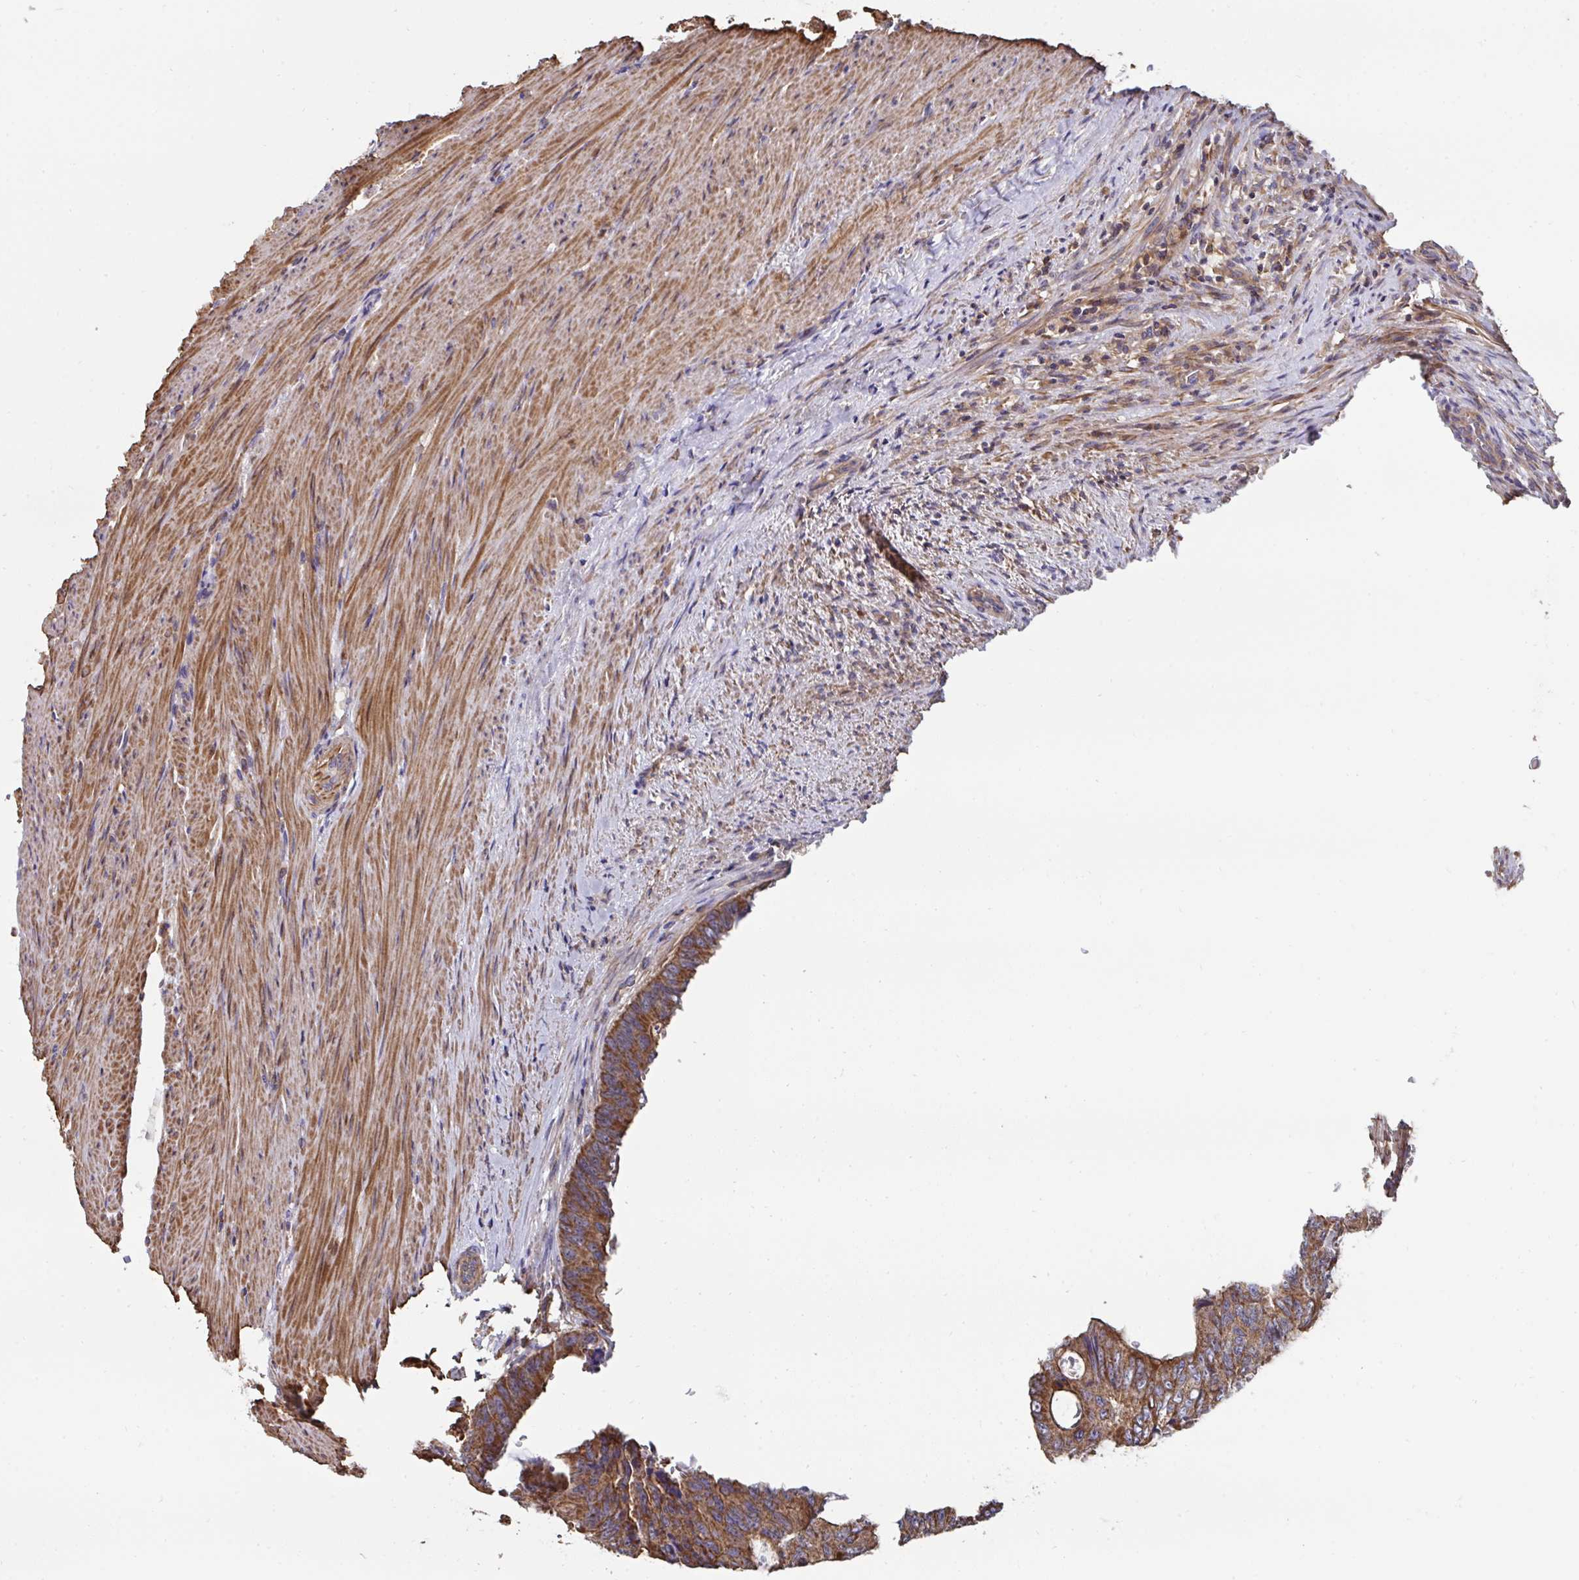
{"staining": {"intensity": "moderate", "quantity": ">75%", "location": "cytoplasmic/membranous"}, "tissue": "colorectal cancer", "cell_type": "Tumor cells", "image_type": "cancer", "snomed": [{"axis": "morphology", "description": "Adenocarcinoma, NOS"}, {"axis": "topography", "description": "Colon"}], "caption": "DAB immunohistochemical staining of human colorectal adenocarcinoma displays moderate cytoplasmic/membranous protein expression in about >75% of tumor cells. (DAB (3,3'-diaminobenzidine) = brown stain, brightfield microscopy at high magnification).", "gene": "DZANK1", "patient": {"sex": "male", "age": 62}}